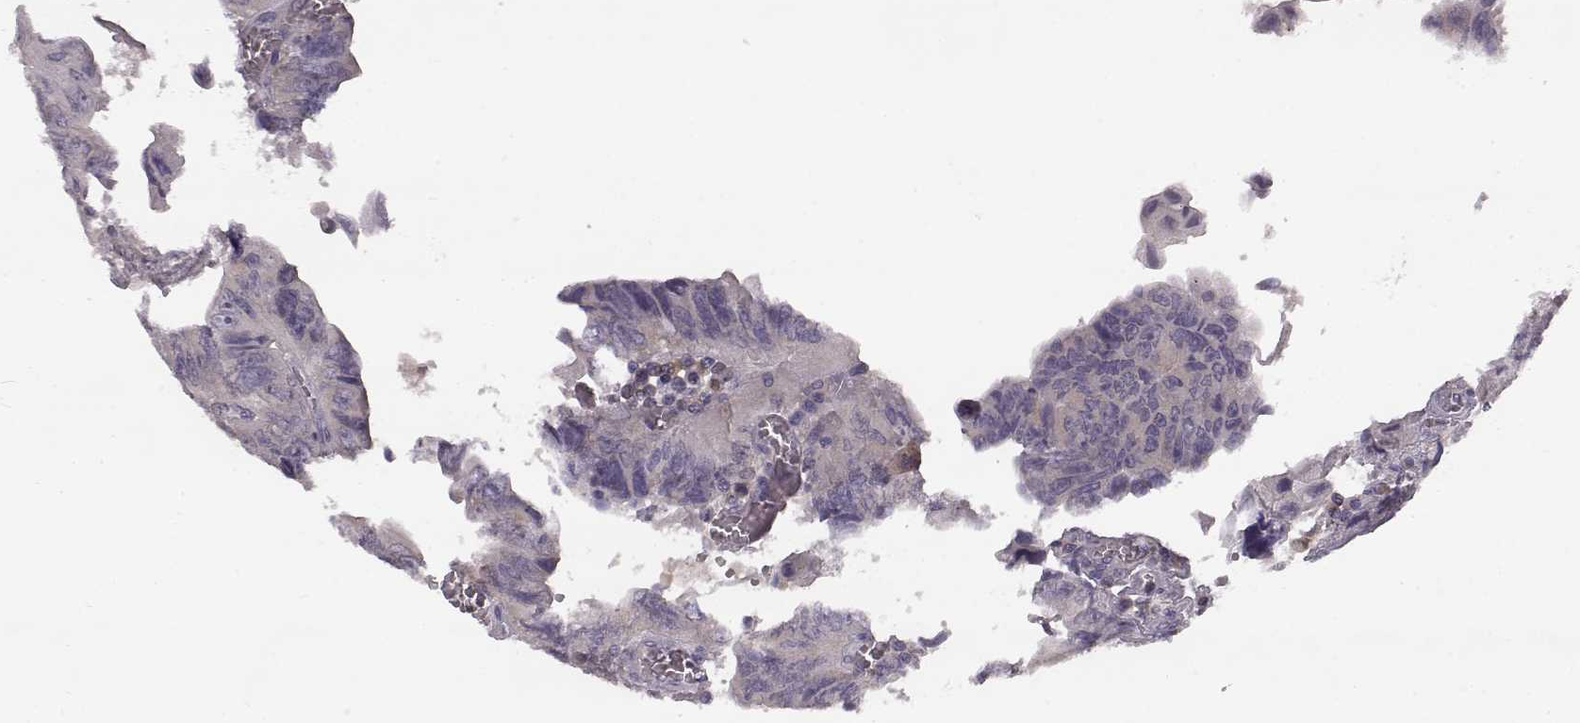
{"staining": {"intensity": "negative", "quantity": "none", "location": "none"}, "tissue": "colorectal cancer", "cell_type": "Tumor cells", "image_type": "cancer", "snomed": [{"axis": "morphology", "description": "Adenocarcinoma, NOS"}, {"axis": "topography", "description": "Colon"}], "caption": "Immunohistochemical staining of human colorectal adenocarcinoma demonstrates no significant expression in tumor cells.", "gene": "SPAG17", "patient": {"sex": "female", "age": 84}}